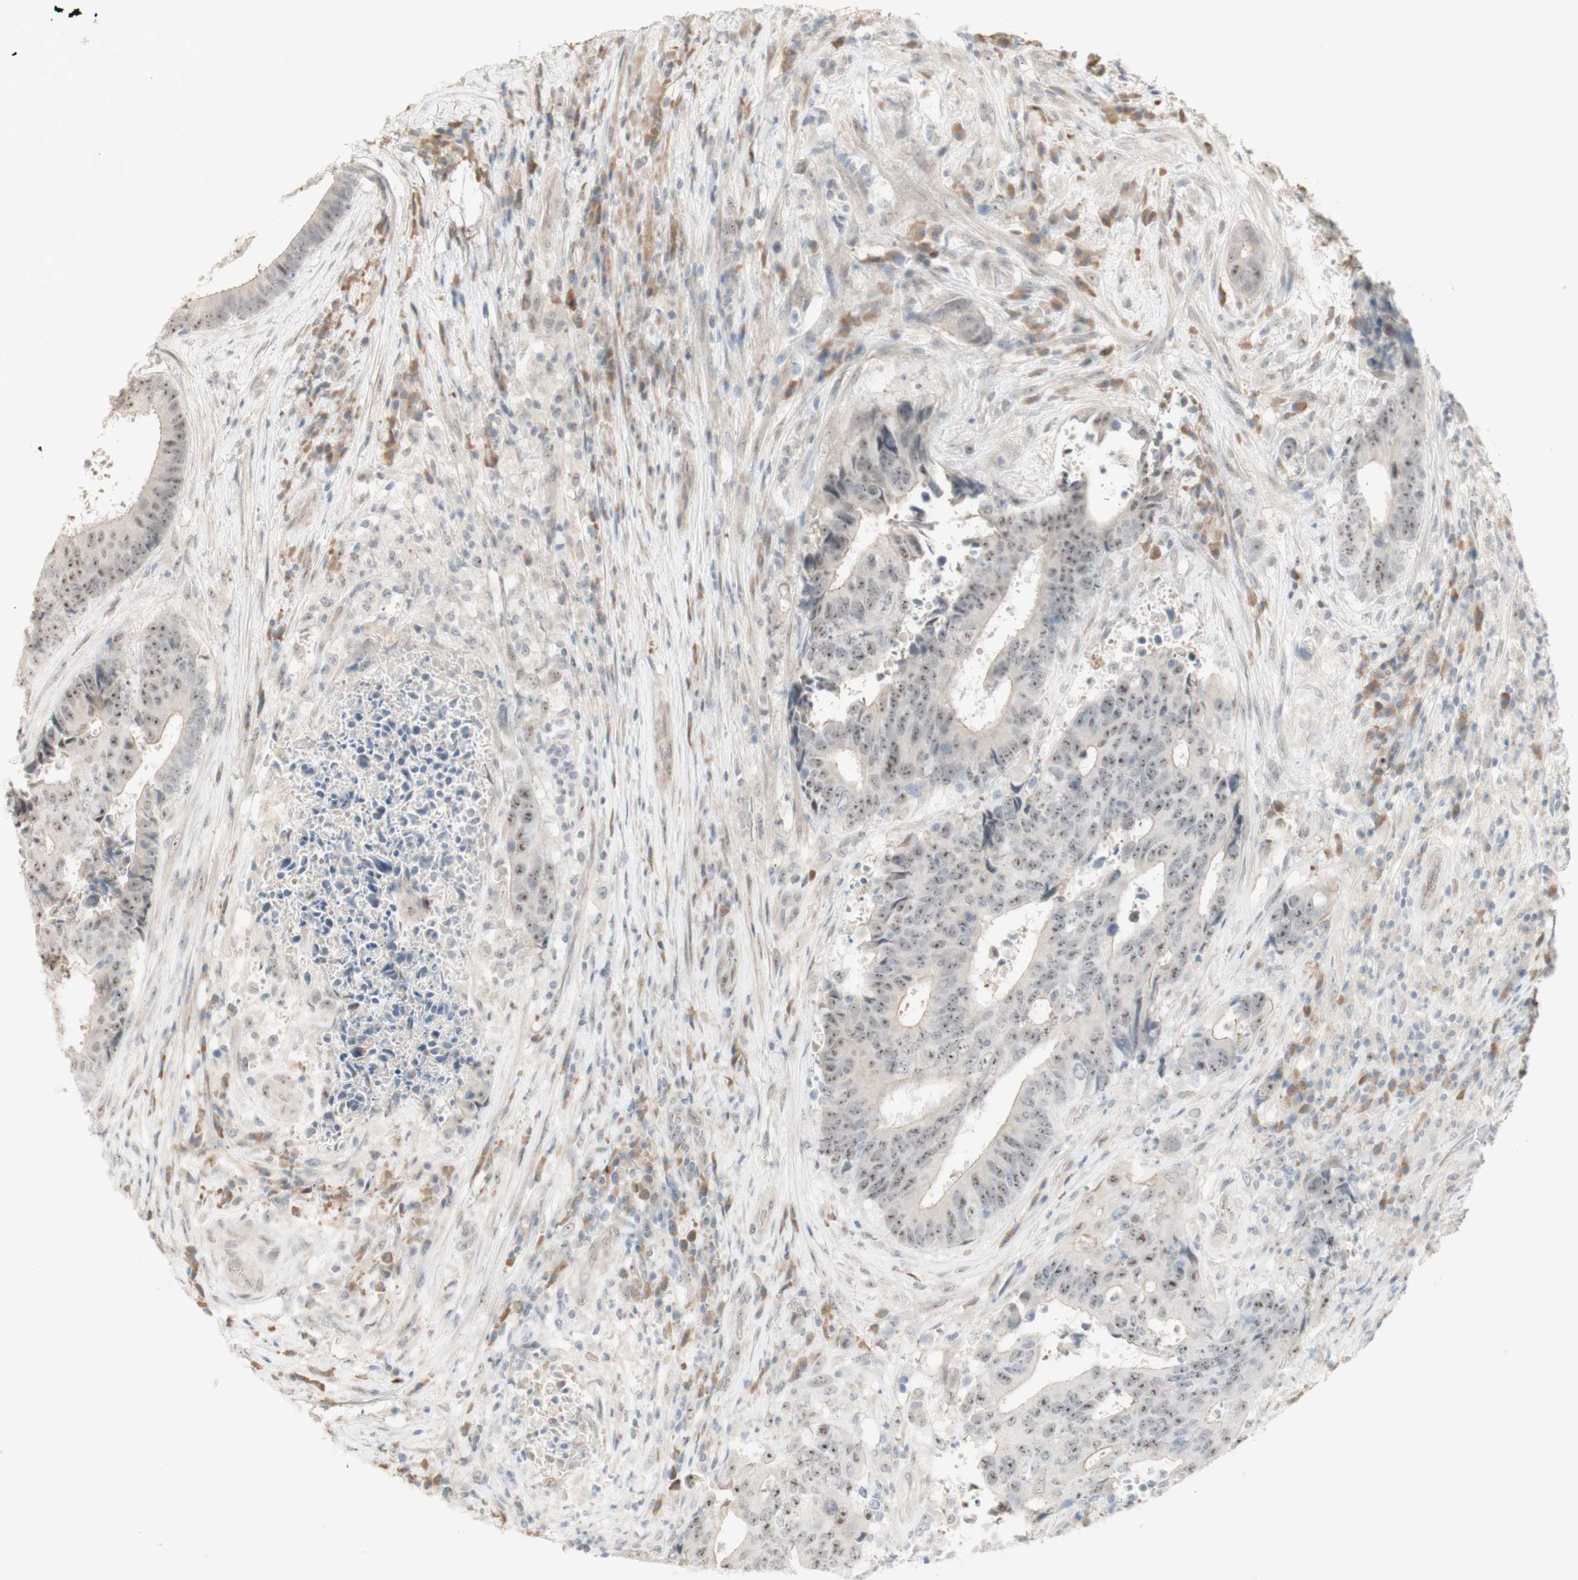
{"staining": {"intensity": "weak", "quantity": ">75%", "location": "nuclear"}, "tissue": "colorectal cancer", "cell_type": "Tumor cells", "image_type": "cancer", "snomed": [{"axis": "morphology", "description": "Adenocarcinoma, NOS"}, {"axis": "topography", "description": "Rectum"}], "caption": "Weak nuclear expression for a protein is seen in about >75% of tumor cells of colorectal cancer (adenocarcinoma) using immunohistochemistry (IHC).", "gene": "PLCD4", "patient": {"sex": "male", "age": 72}}